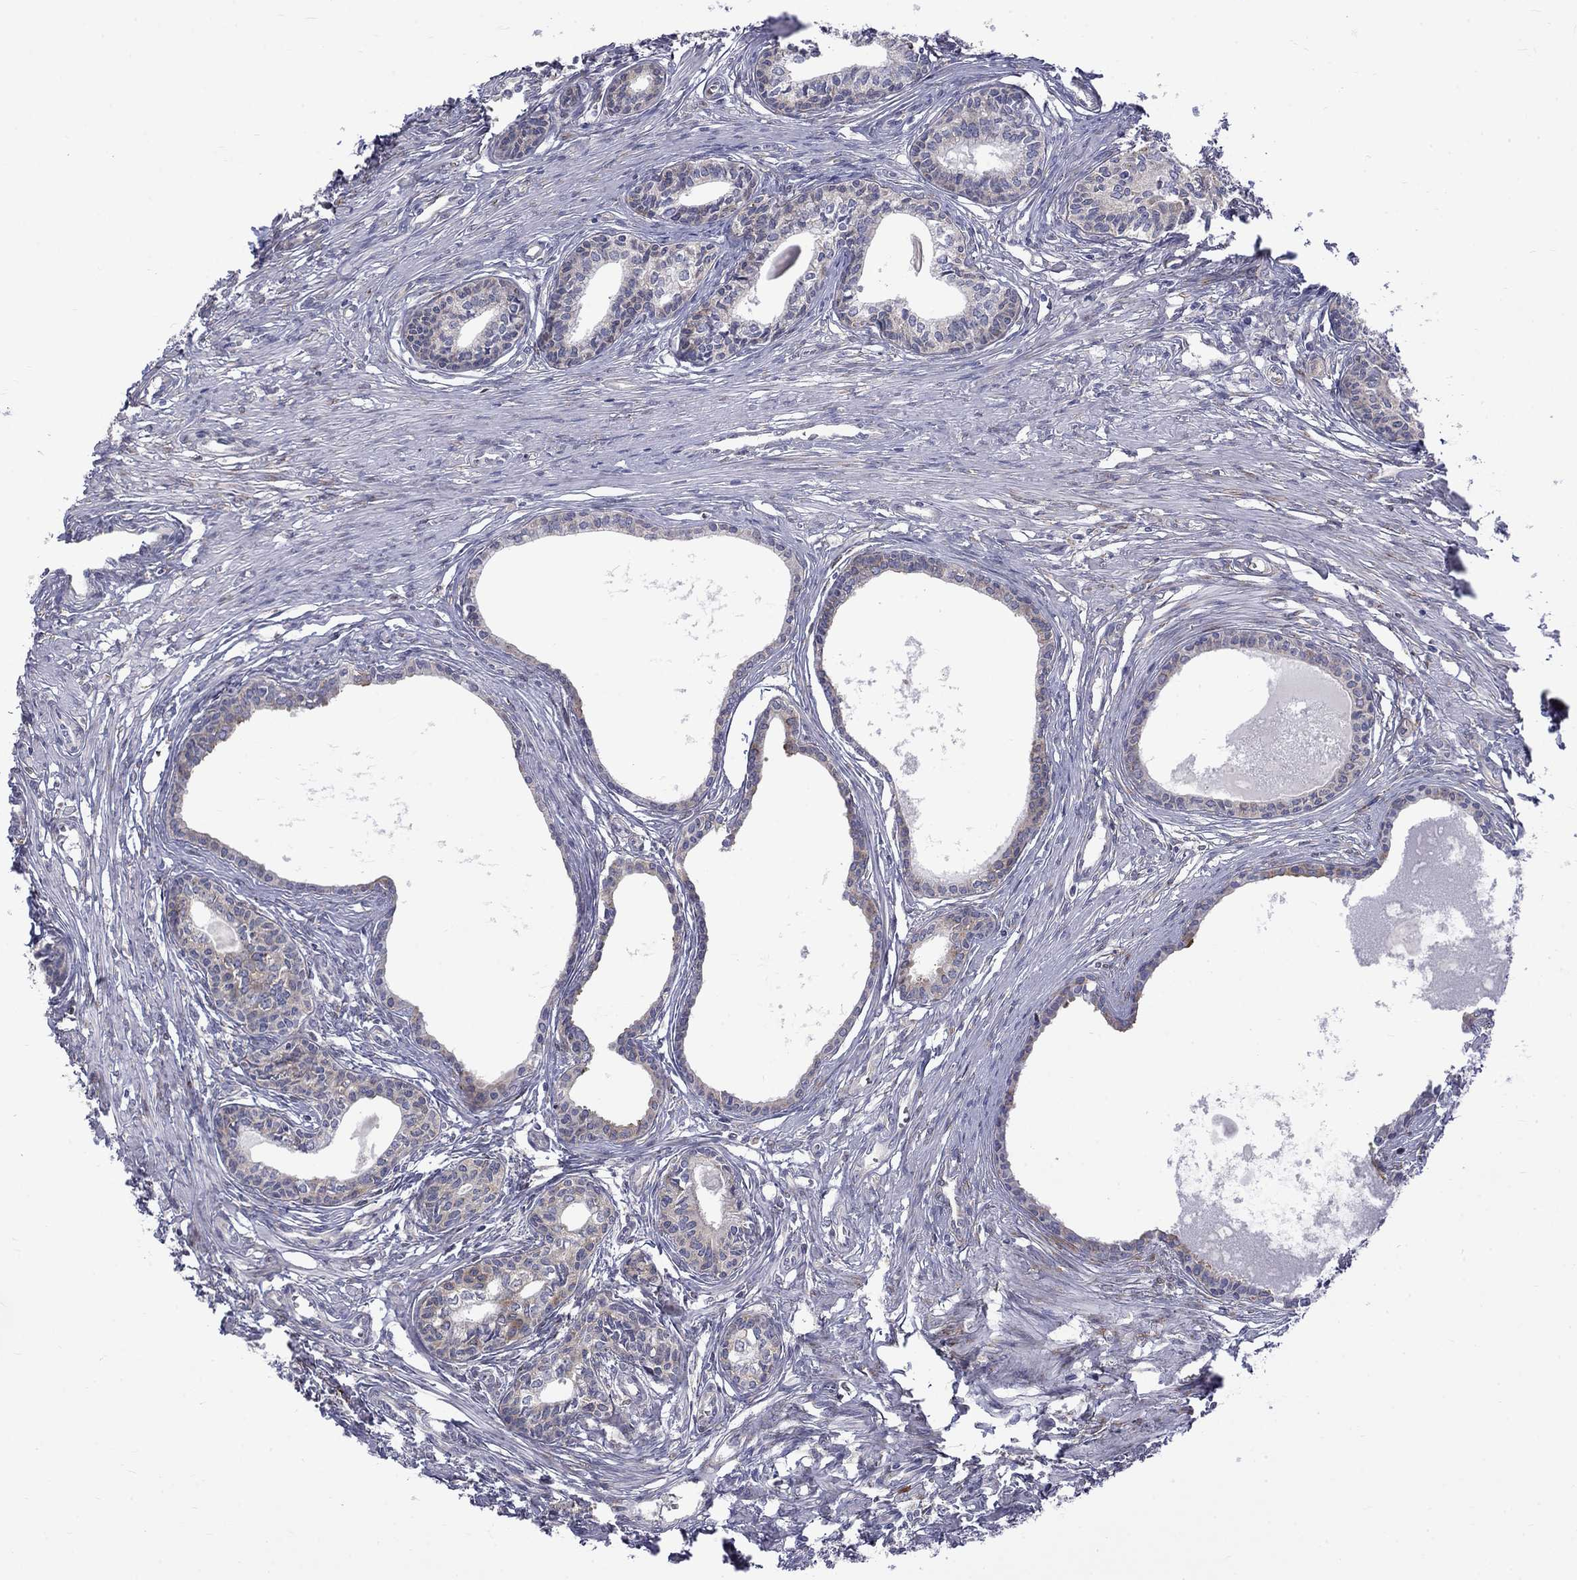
{"staining": {"intensity": "moderate", "quantity": "<25%", "location": "cytoplasmic/membranous"}, "tissue": "prostate", "cell_type": "Glandular cells", "image_type": "normal", "snomed": [{"axis": "morphology", "description": "Normal tissue, NOS"}, {"axis": "topography", "description": "Prostate"}], "caption": "Moderate cytoplasmic/membranous expression for a protein is appreciated in about <25% of glandular cells of unremarkable prostate using immunohistochemistry (IHC).", "gene": "PABPC4", "patient": {"sex": "male", "age": 60}}